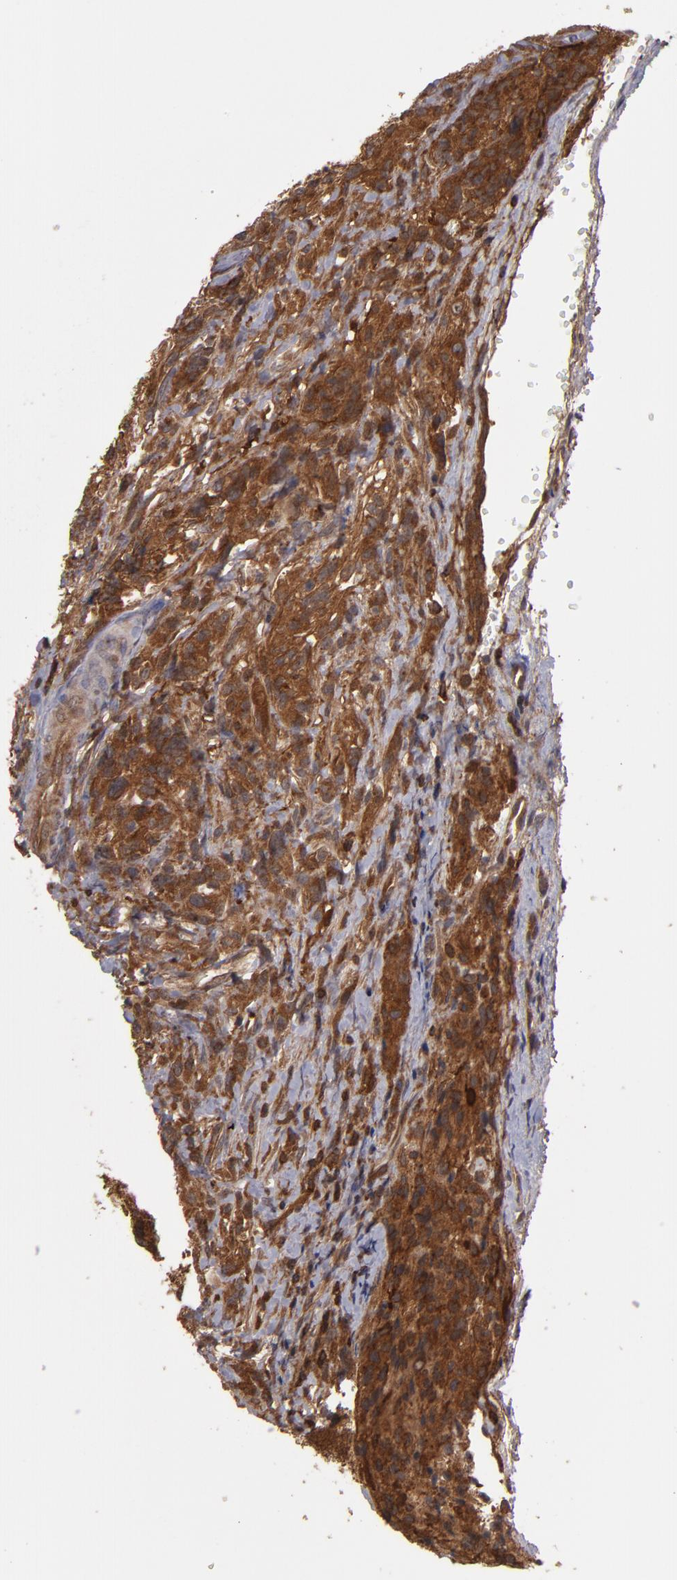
{"staining": {"intensity": "moderate", "quantity": ">75%", "location": "cytoplasmic/membranous"}, "tissue": "glioma", "cell_type": "Tumor cells", "image_type": "cancer", "snomed": [{"axis": "morphology", "description": "Normal tissue, NOS"}, {"axis": "morphology", "description": "Glioma, malignant, High grade"}, {"axis": "topography", "description": "Cerebral cortex"}], "caption": "The image exhibits a brown stain indicating the presence of a protein in the cytoplasmic/membranous of tumor cells in malignant glioma (high-grade).", "gene": "RPS6KA6", "patient": {"sex": "male", "age": 56}}